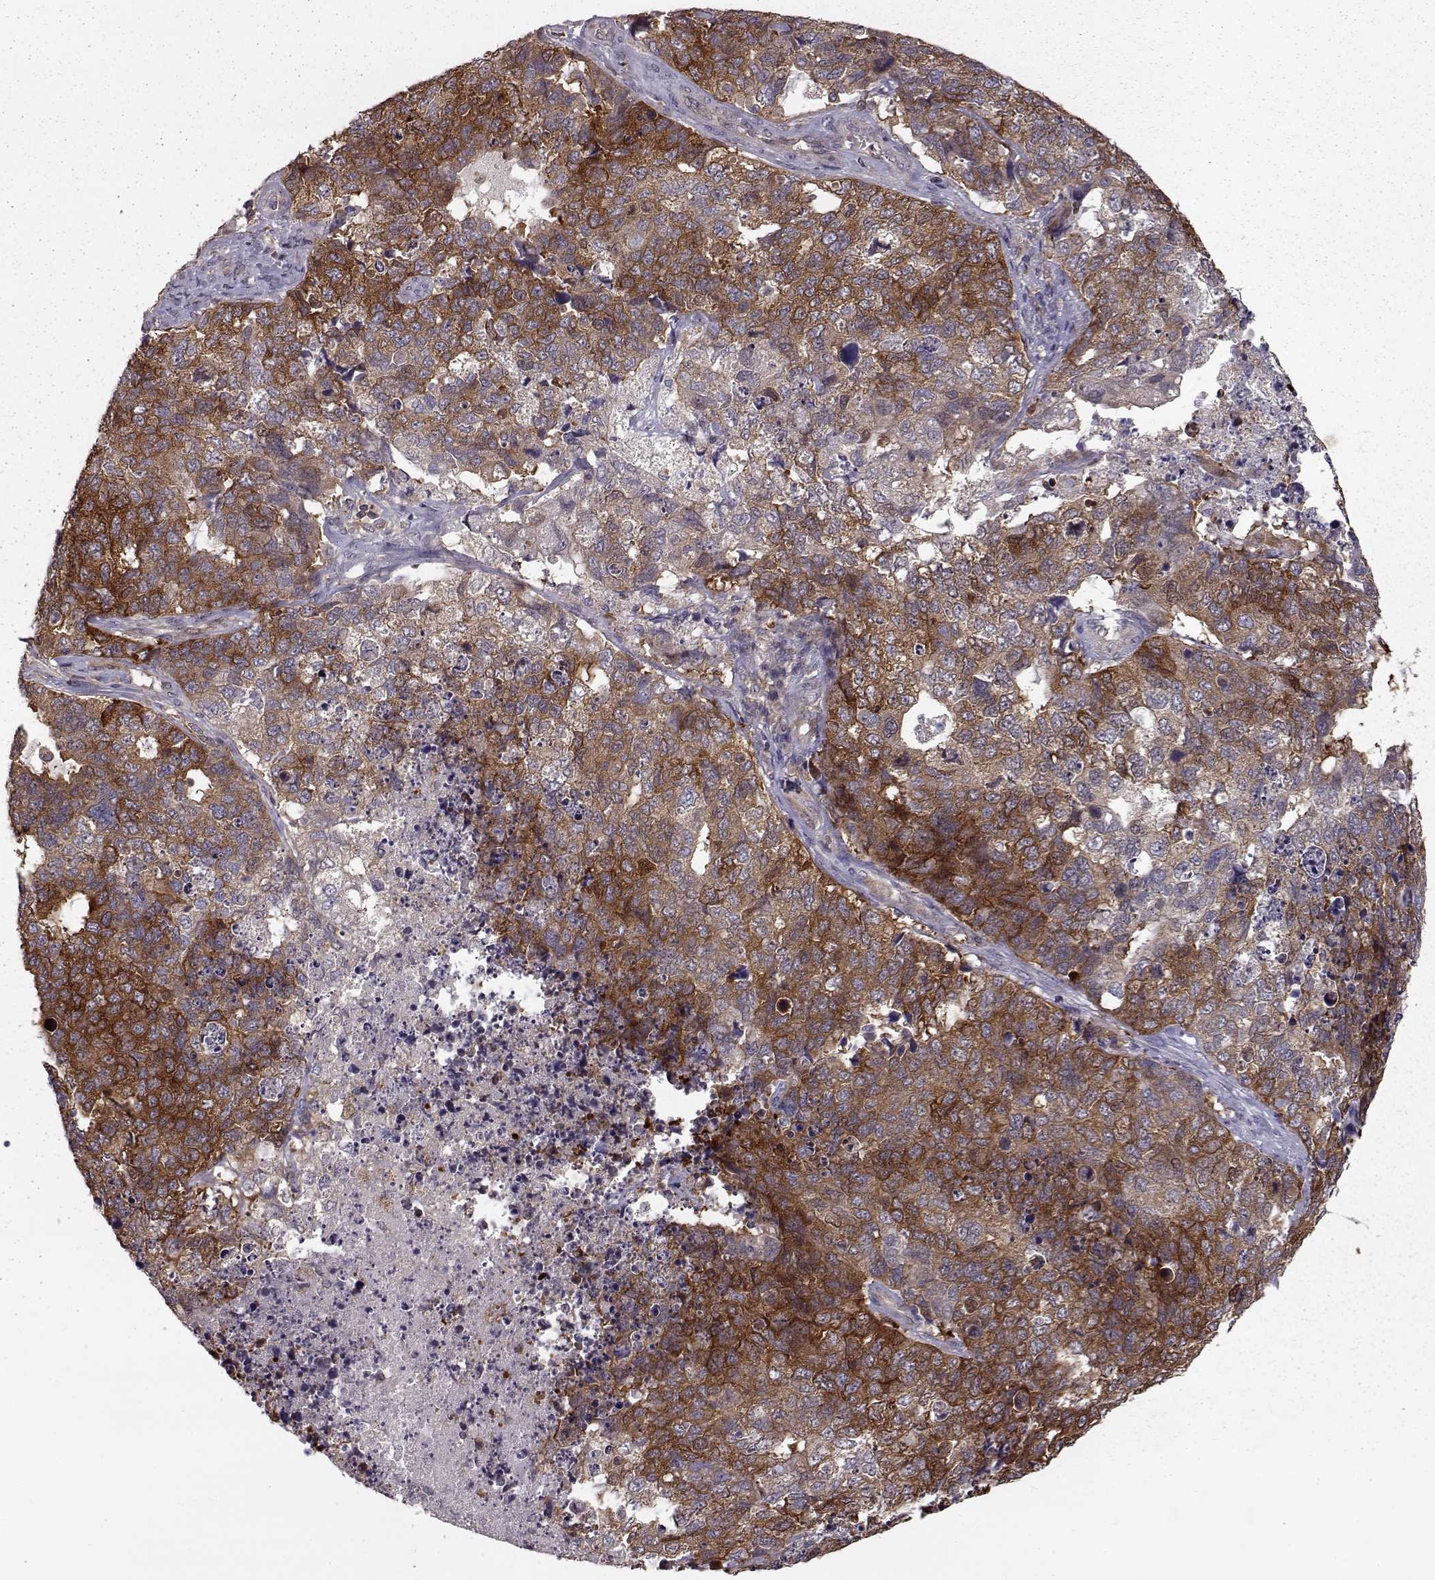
{"staining": {"intensity": "strong", "quantity": ">75%", "location": "cytoplasmic/membranous"}, "tissue": "cervical cancer", "cell_type": "Tumor cells", "image_type": "cancer", "snomed": [{"axis": "morphology", "description": "Squamous cell carcinoma, NOS"}, {"axis": "topography", "description": "Cervix"}], "caption": "Immunohistochemistry (IHC) (DAB (3,3'-diaminobenzidine)) staining of cervical cancer shows strong cytoplasmic/membranous protein expression in about >75% of tumor cells.", "gene": "RANBP1", "patient": {"sex": "female", "age": 63}}